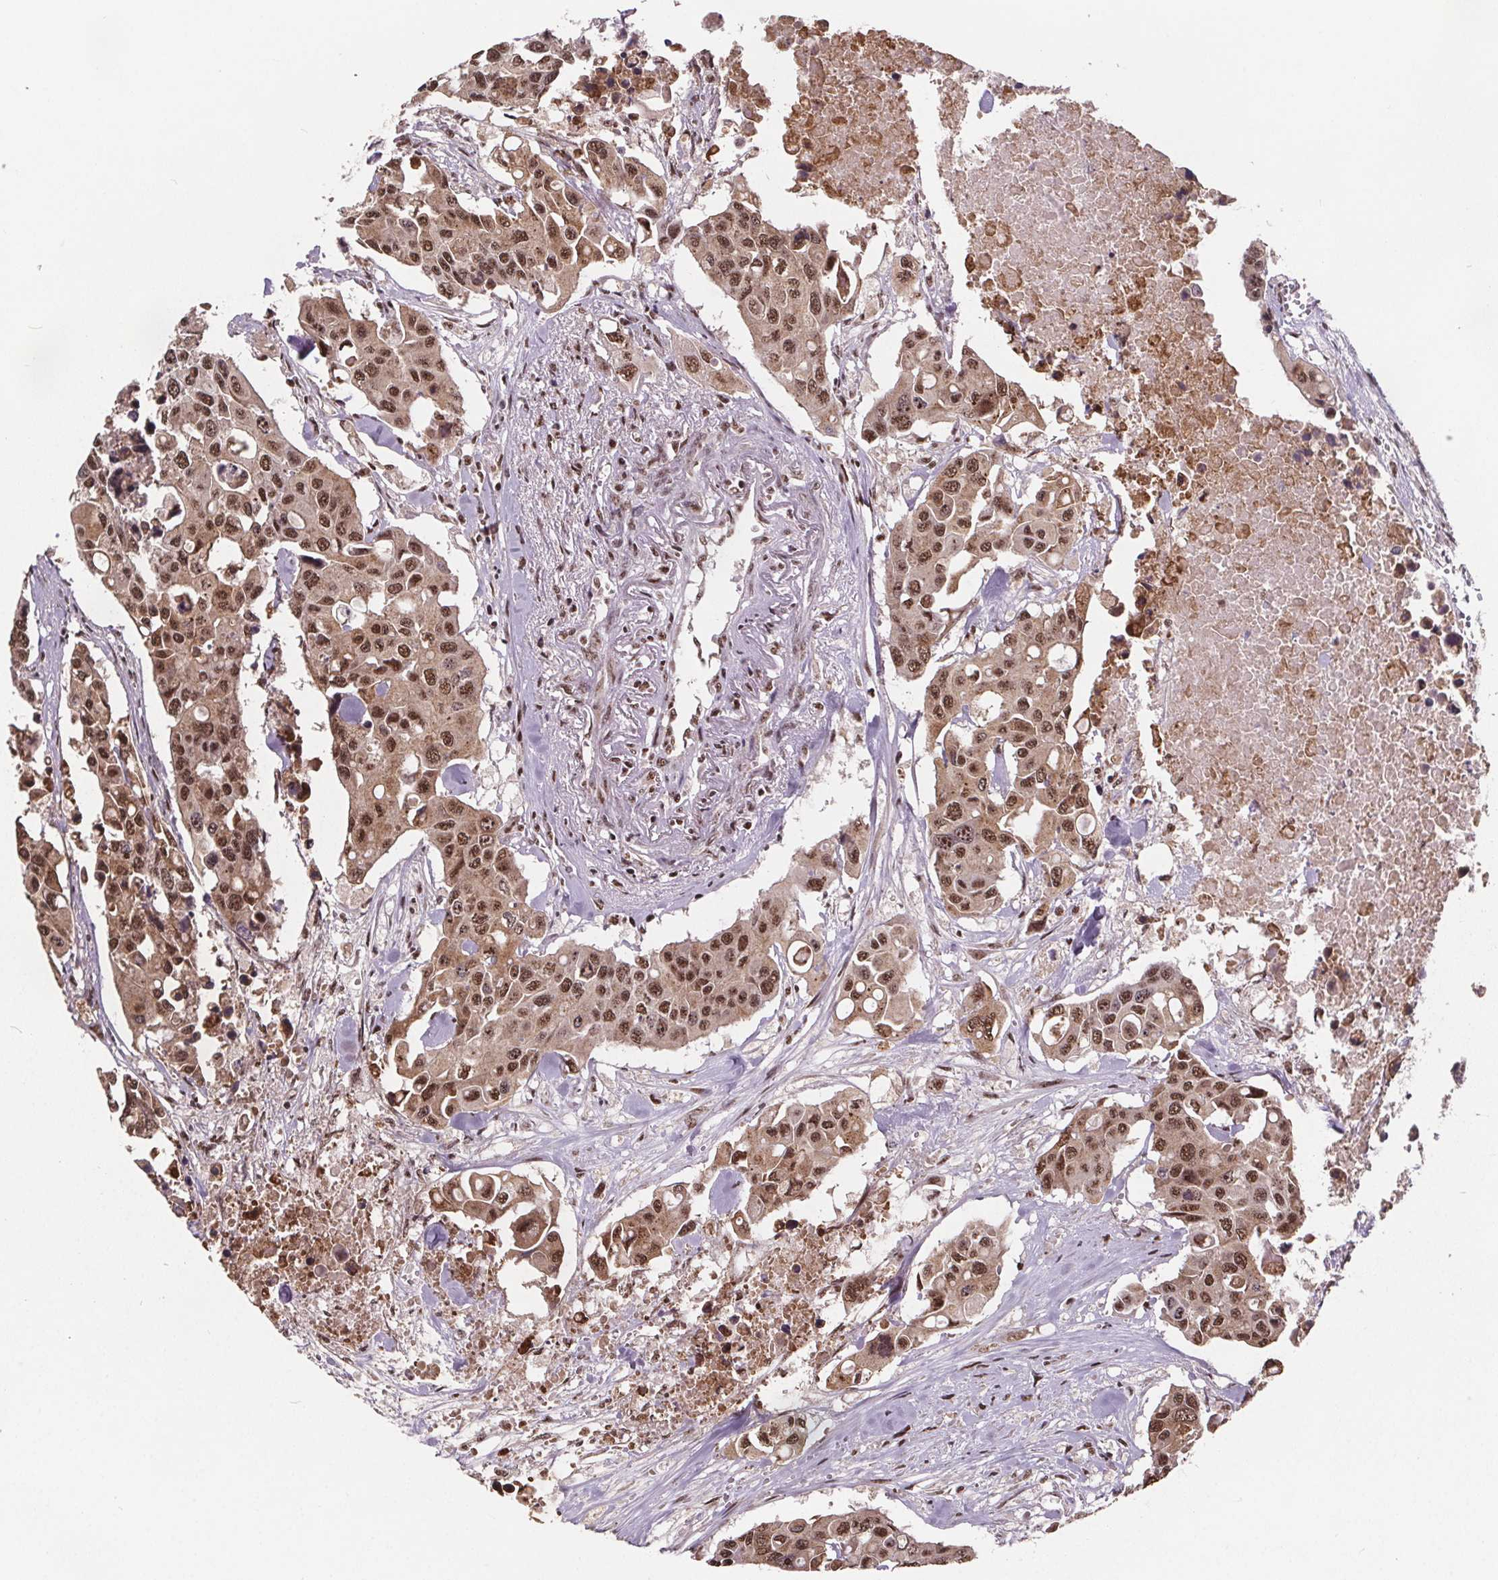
{"staining": {"intensity": "moderate", "quantity": ">75%", "location": "nuclear"}, "tissue": "colorectal cancer", "cell_type": "Tumor cells", "image_type": "cancer", "snomed": [{"axis": "morphology", "description": "Adenocarcinoma, NOS"}, {"axis": "topography", "description": "Colon"}], "caption": "Immunohistochemical staining of human colorectal cancer demonstrates medium levels of moderate nuclear staining in approximately >75% of tumor cells. Nuclei are stained in blue.", "gene": "JARID2", "patient": {"sex": "male", "age": 77}}